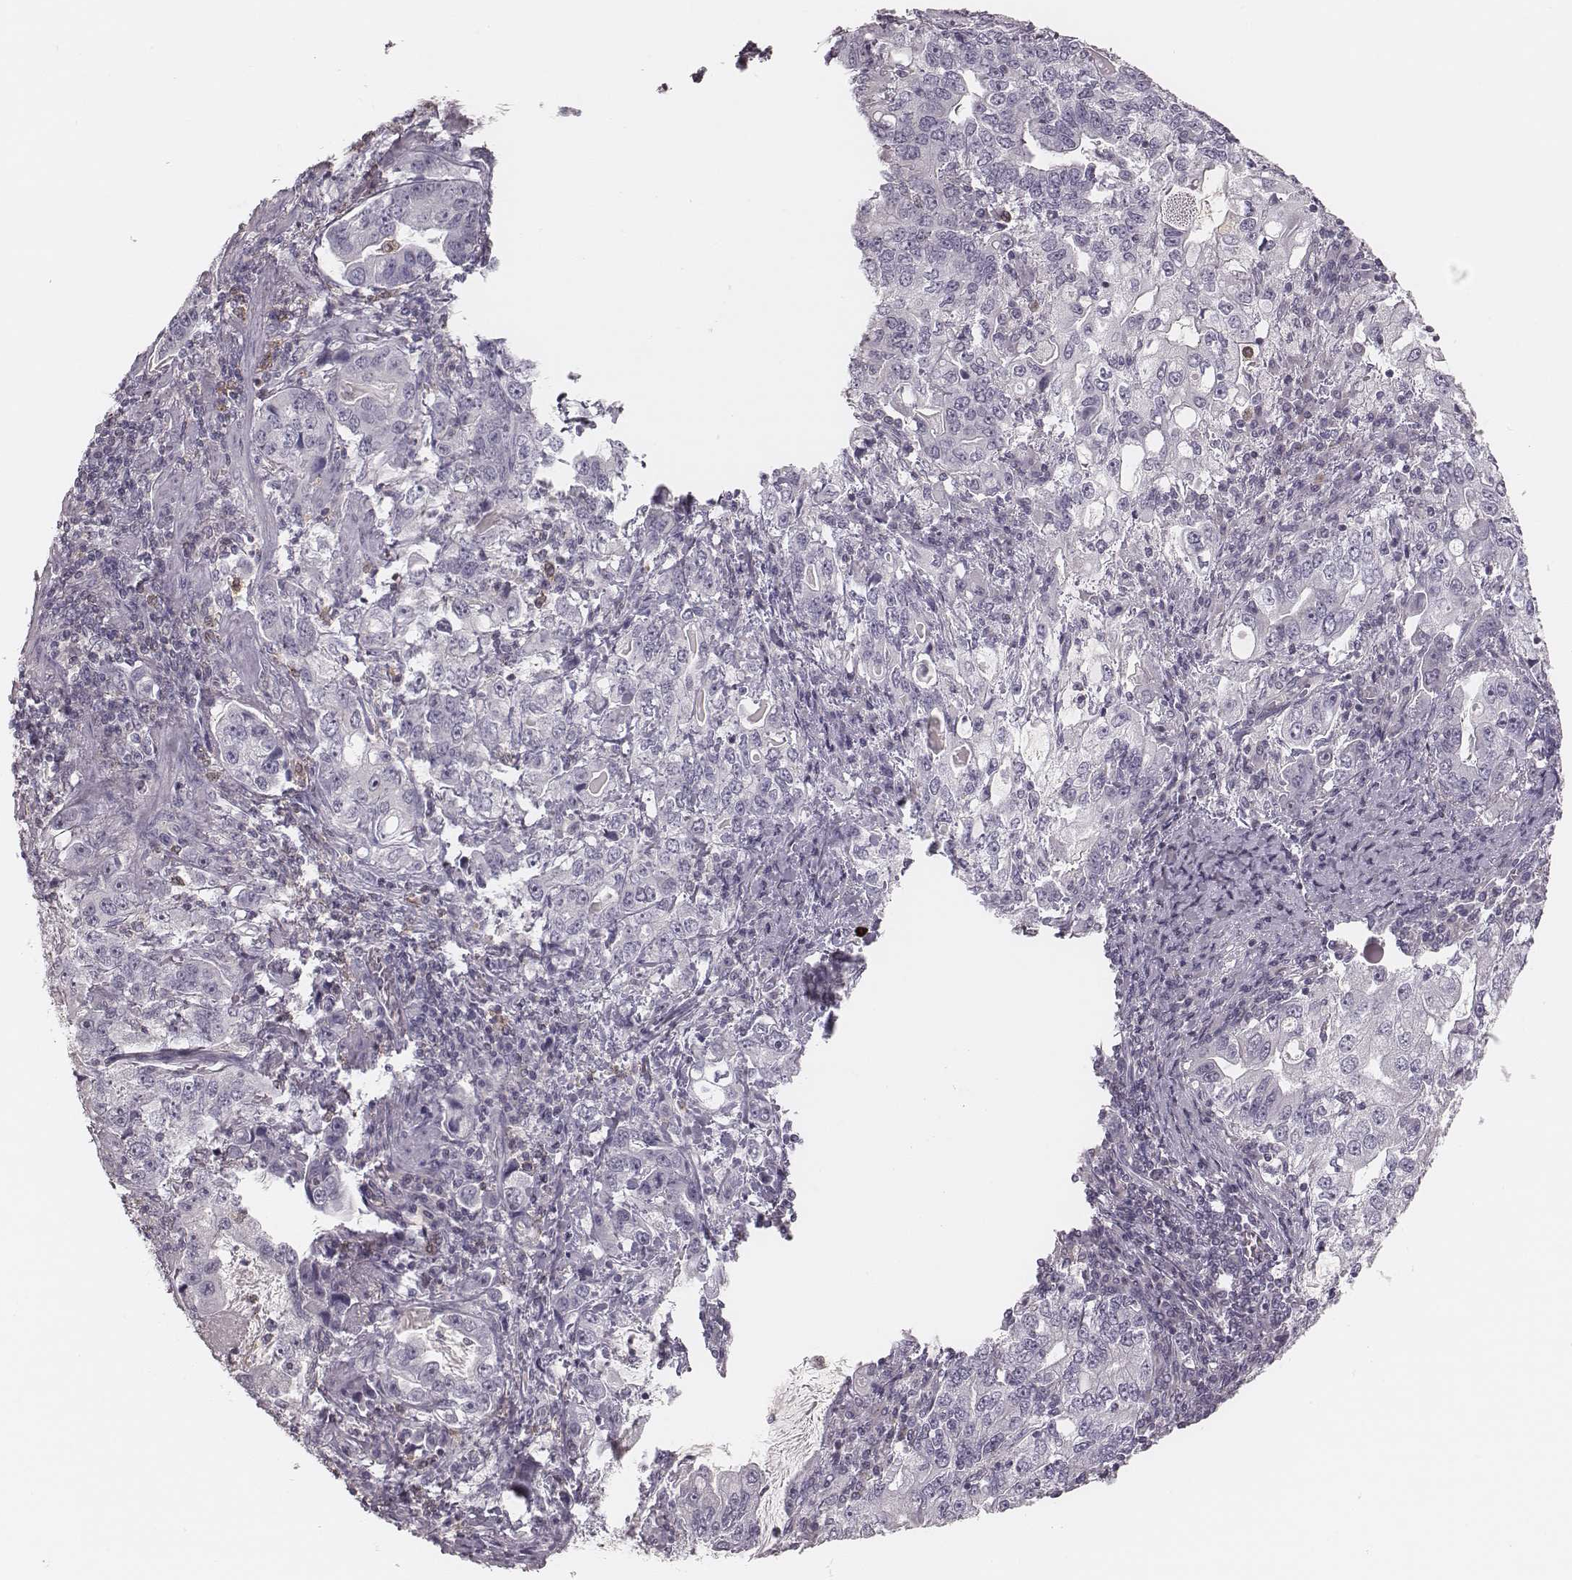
{"staining": {"intensity": "negative", "quantity": "none", "location": "none"}, "tissue": "stomach cancer", "cell_type": "Tumor cells", "image_type": "cancer", "snomed": [{"axis": "morphology", "description": "Adenocarcinoma, NOS"}, {"axis": "topography", "description": "Stomach, lower"}], "caption": "High power microscopy histopathology image of an immunohistochemistry photomicrograph of stomach cancer, revealing no significant expression in tumor cells. (Immunohistochemistry (ihc), brightfield microscopy, high magnification).", "gene": "MSX1", "patient": {"sex": "female", "age": 72}}